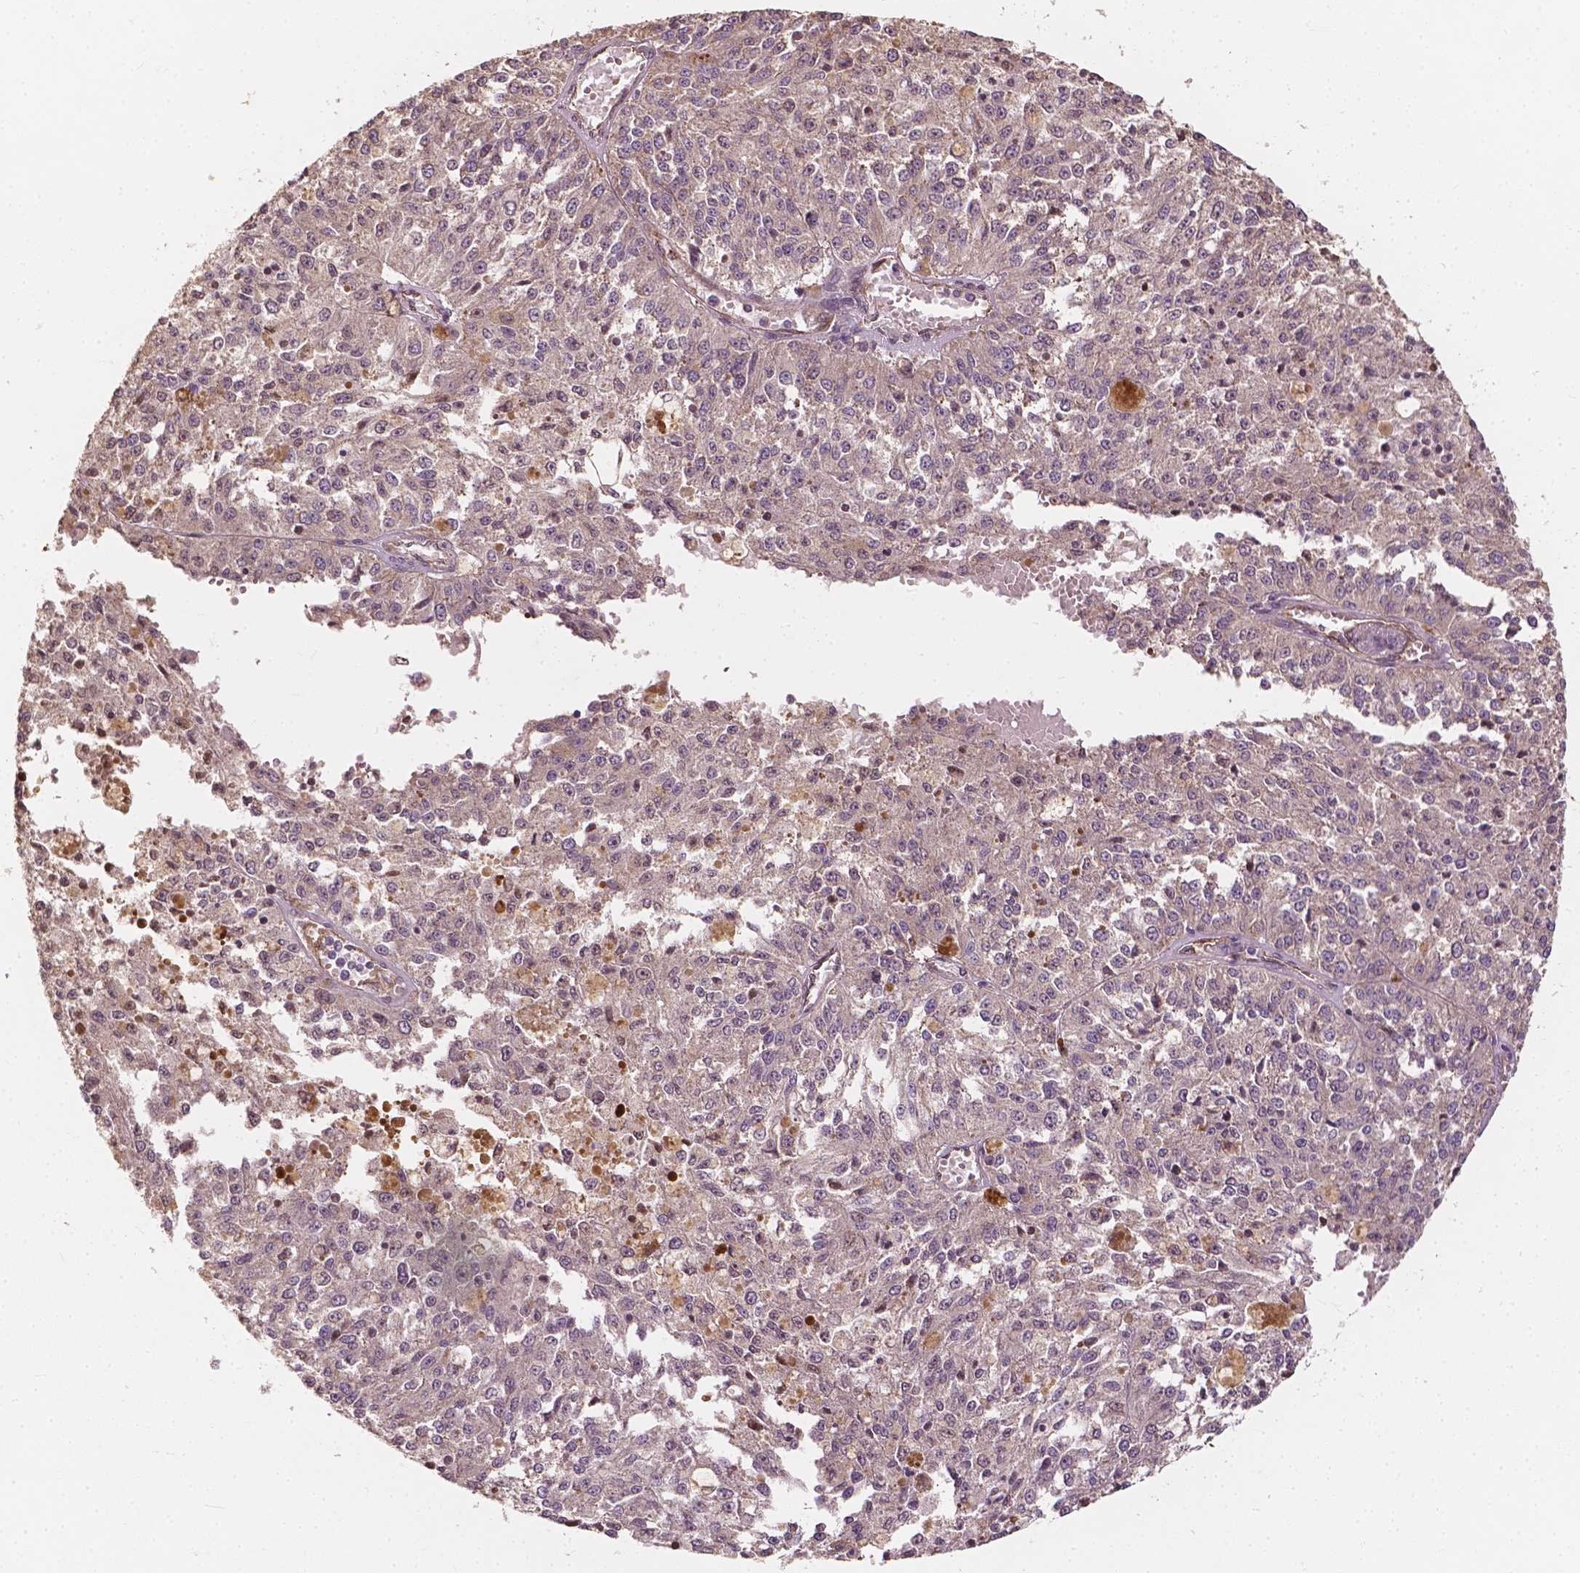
{"staining": {"intensity": "negative", "quantity": "none", "location": "none"}, "tissue": "melanoma", "cell_type": "Tumor cells", "image_type": "cancer", "snomed": [{"axis": "morphology", "description": "Malignant melanoma, Metastatic site"}, {"axis": "topography", "description": "Lymph node"}], "caption": "DAB (3,3'-diaminobenzidine) immunohistochemical staining of melanoma demonstrates no significant positivity in tumor cells.", "gene": "G3BP1", "patient": {"sex": "female", "age": 64}}